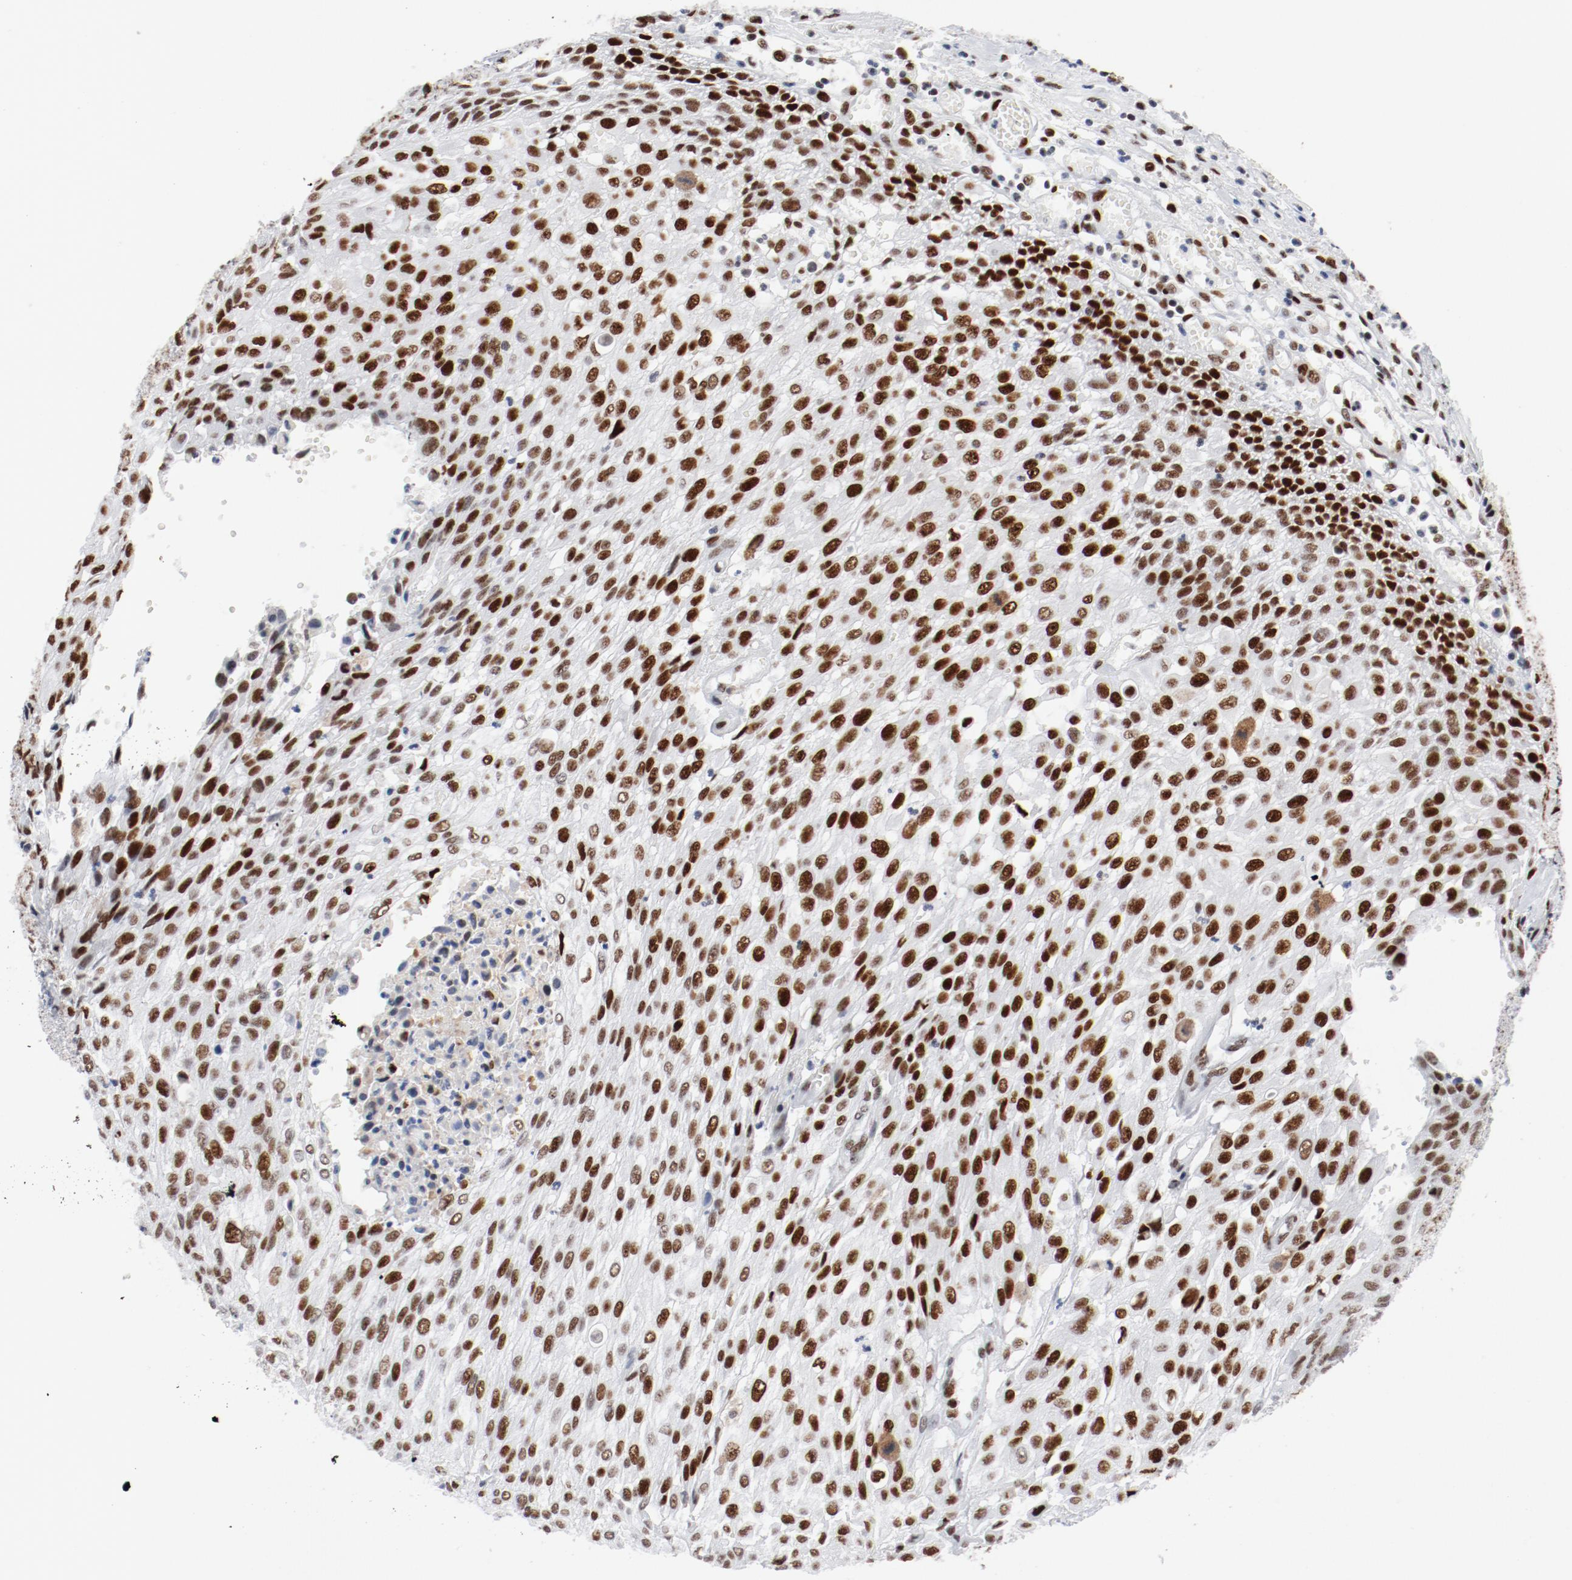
{"staining": {"intensity": "strong", "quantity": ">75%", "location": "nuclear"}, "tissue": "urothelial cancer", "cell_type": "Tumor cells", "image_type": "cancer", "snomed": [{"axis": "morphology", "description": "Urothelial carcinoma, High grade"}, {"axis": "topography", "description": "Urinary bladder"}], "caption": "Tumor cells reveal high levels of strong nuclear expression in approximately >75% of cells in urothelial carcinoma (high-grade).", "gene": "POLD1", "patient": {"sex": "male", "age": 57}}